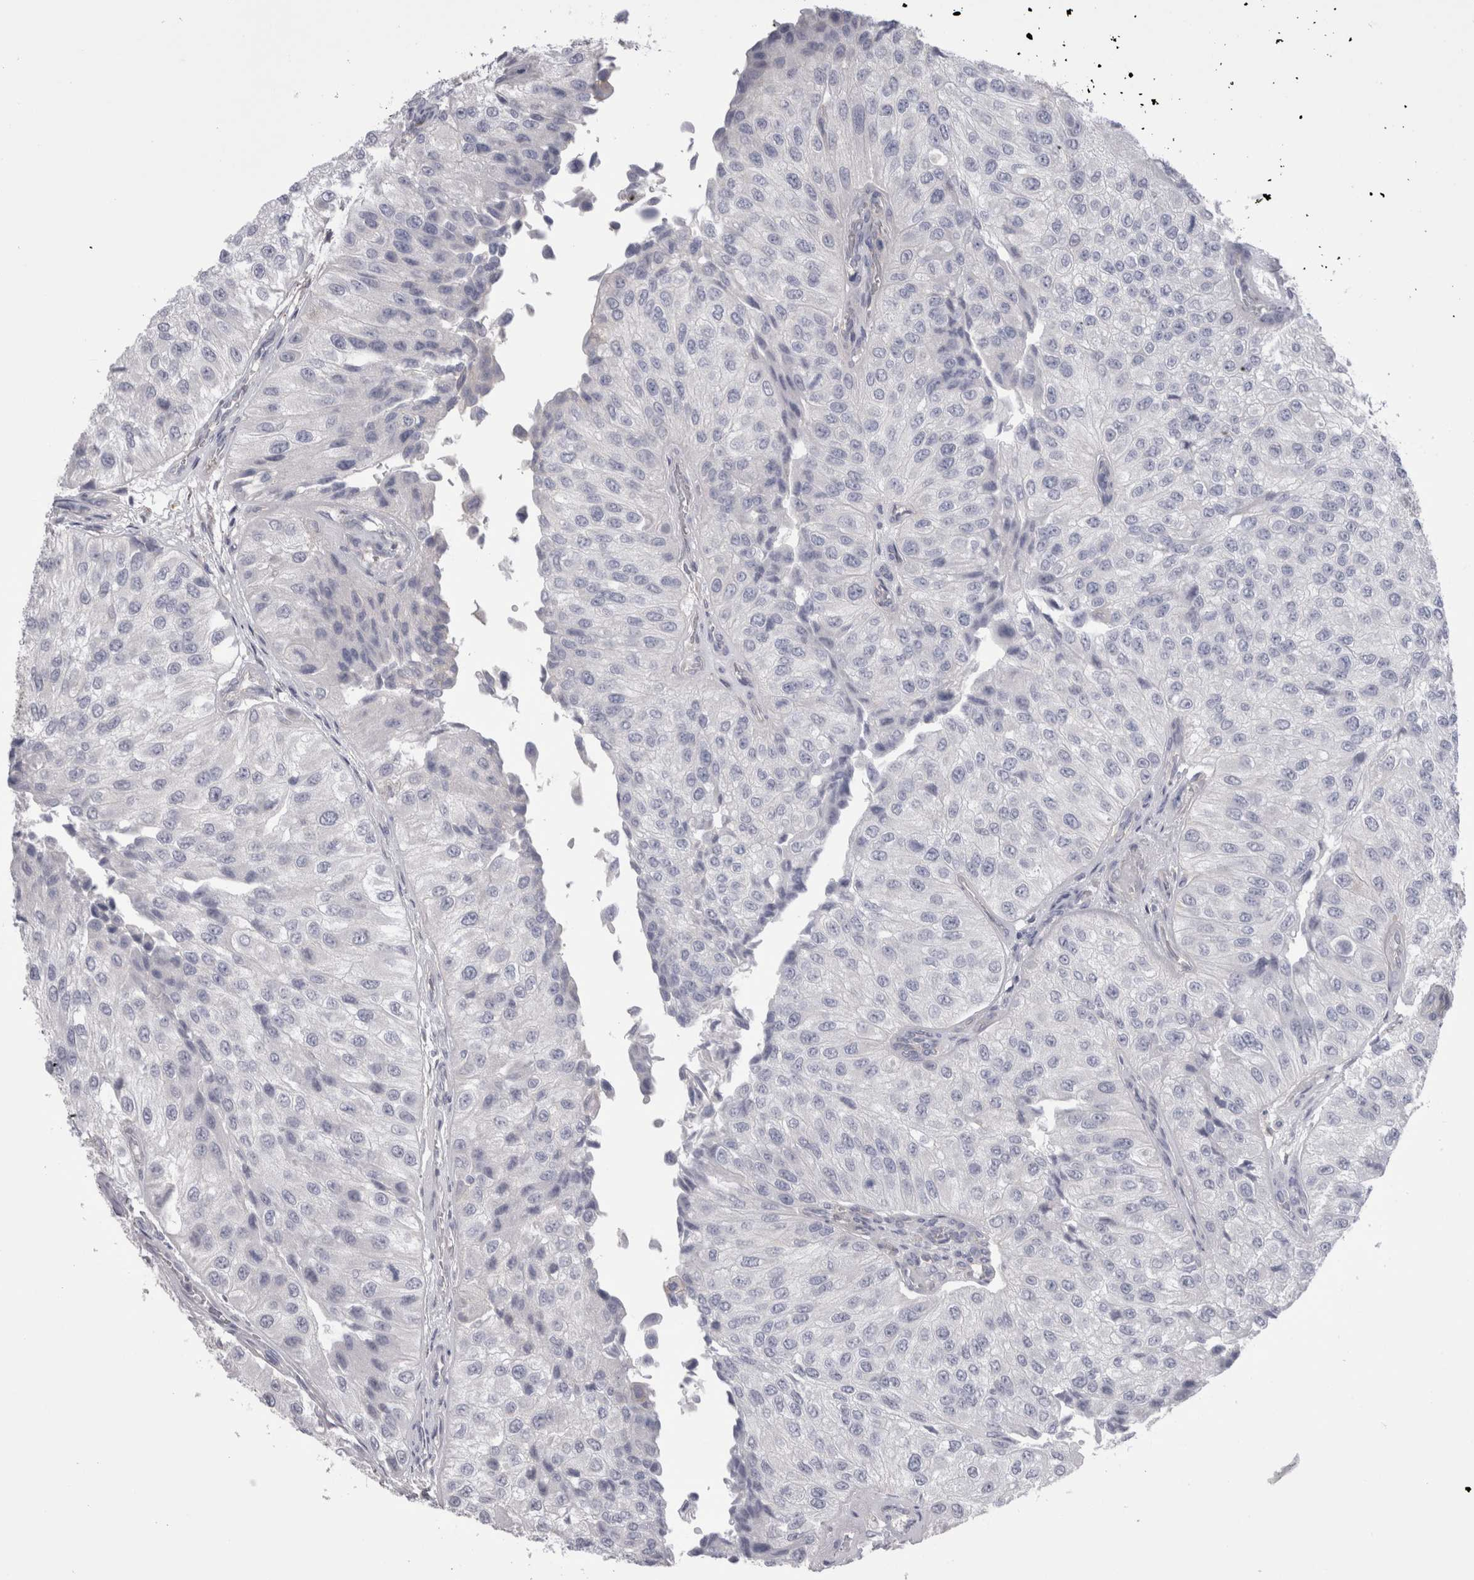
{"staining": {"intensity": "negative", "quantity": "none", "location": "none"}, "tissue": "urothelial cancer", "cell_type": "Tumor cells", "image_type": "cancer", "snomed": [{"axis": "morphology", "description": "Urothelial carcinoma, High grade"}, {"axis": "topography", "description": "Kidney"}, {"axis": "topography", "description": "Urinary bladder"}], "caption": "Immunohistochemistry (IHC) photomicrograph of neoplastic tissue: urothelial cancer stained with DAB exhibits no significant protein expression in tumor cells.", "gene": "EPDR1", "patient": {"sex": "male", "age": 77}}